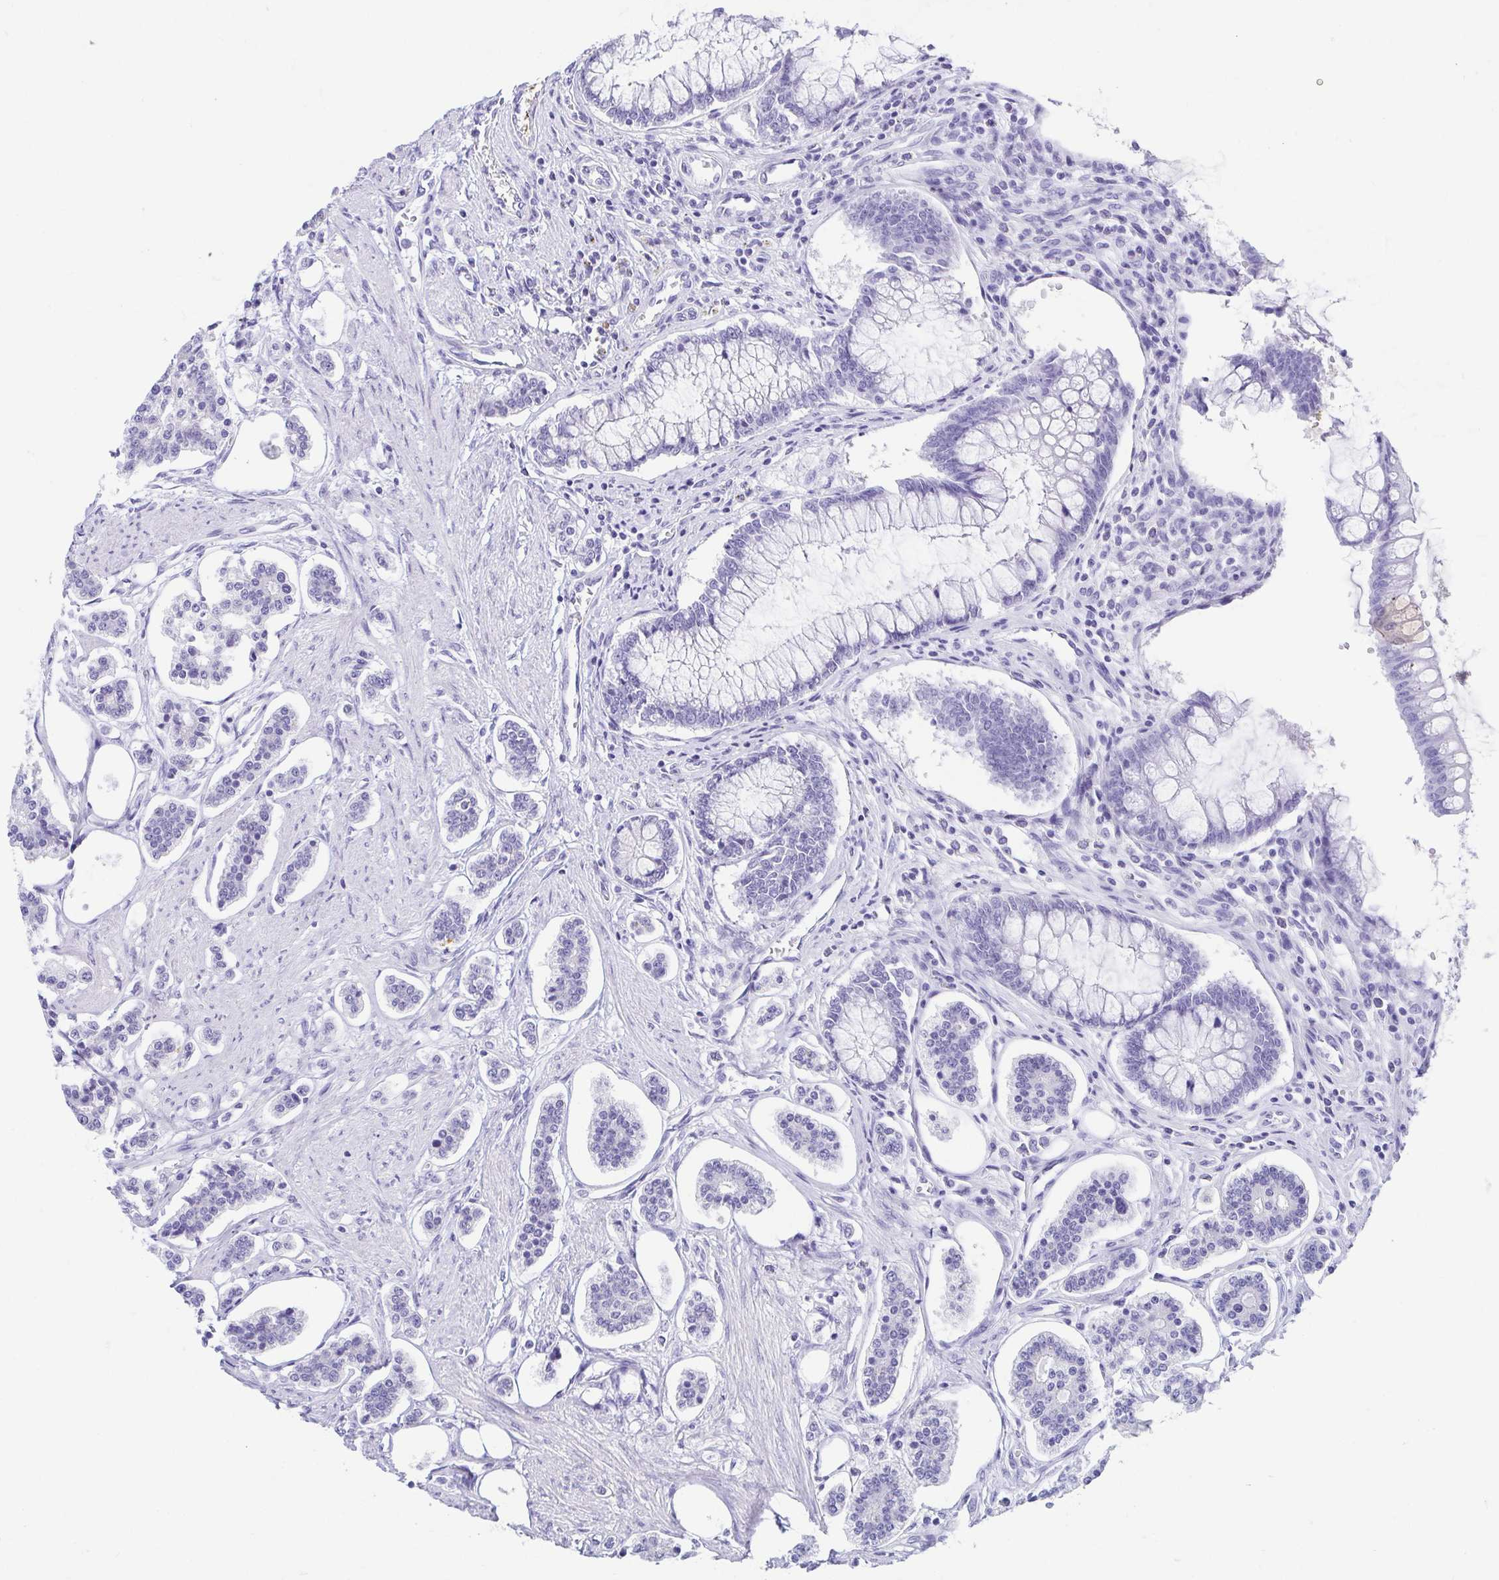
{"staining": {"intensity": "negative", "quantity": "none", "location": "none"}, "tissue": "carcinoid", "cell_type": "Tumor cells", "image_type": "cancer", "snomed": [{"axis": "morphology", "description": "Carcinoid, malignant, NOS"}, {"axis": "topography", "description": "Small intestine"}], "caption": "Histopathology image shows no significant protein expression in tumor cells of carcinoid. (Brightfield microscopy of DAB (3,3'-diaminobenzidine) immunohistochemistry at high magnification).", "gene": "GKN1", "patient": {"sex": "female", "age": 65}}